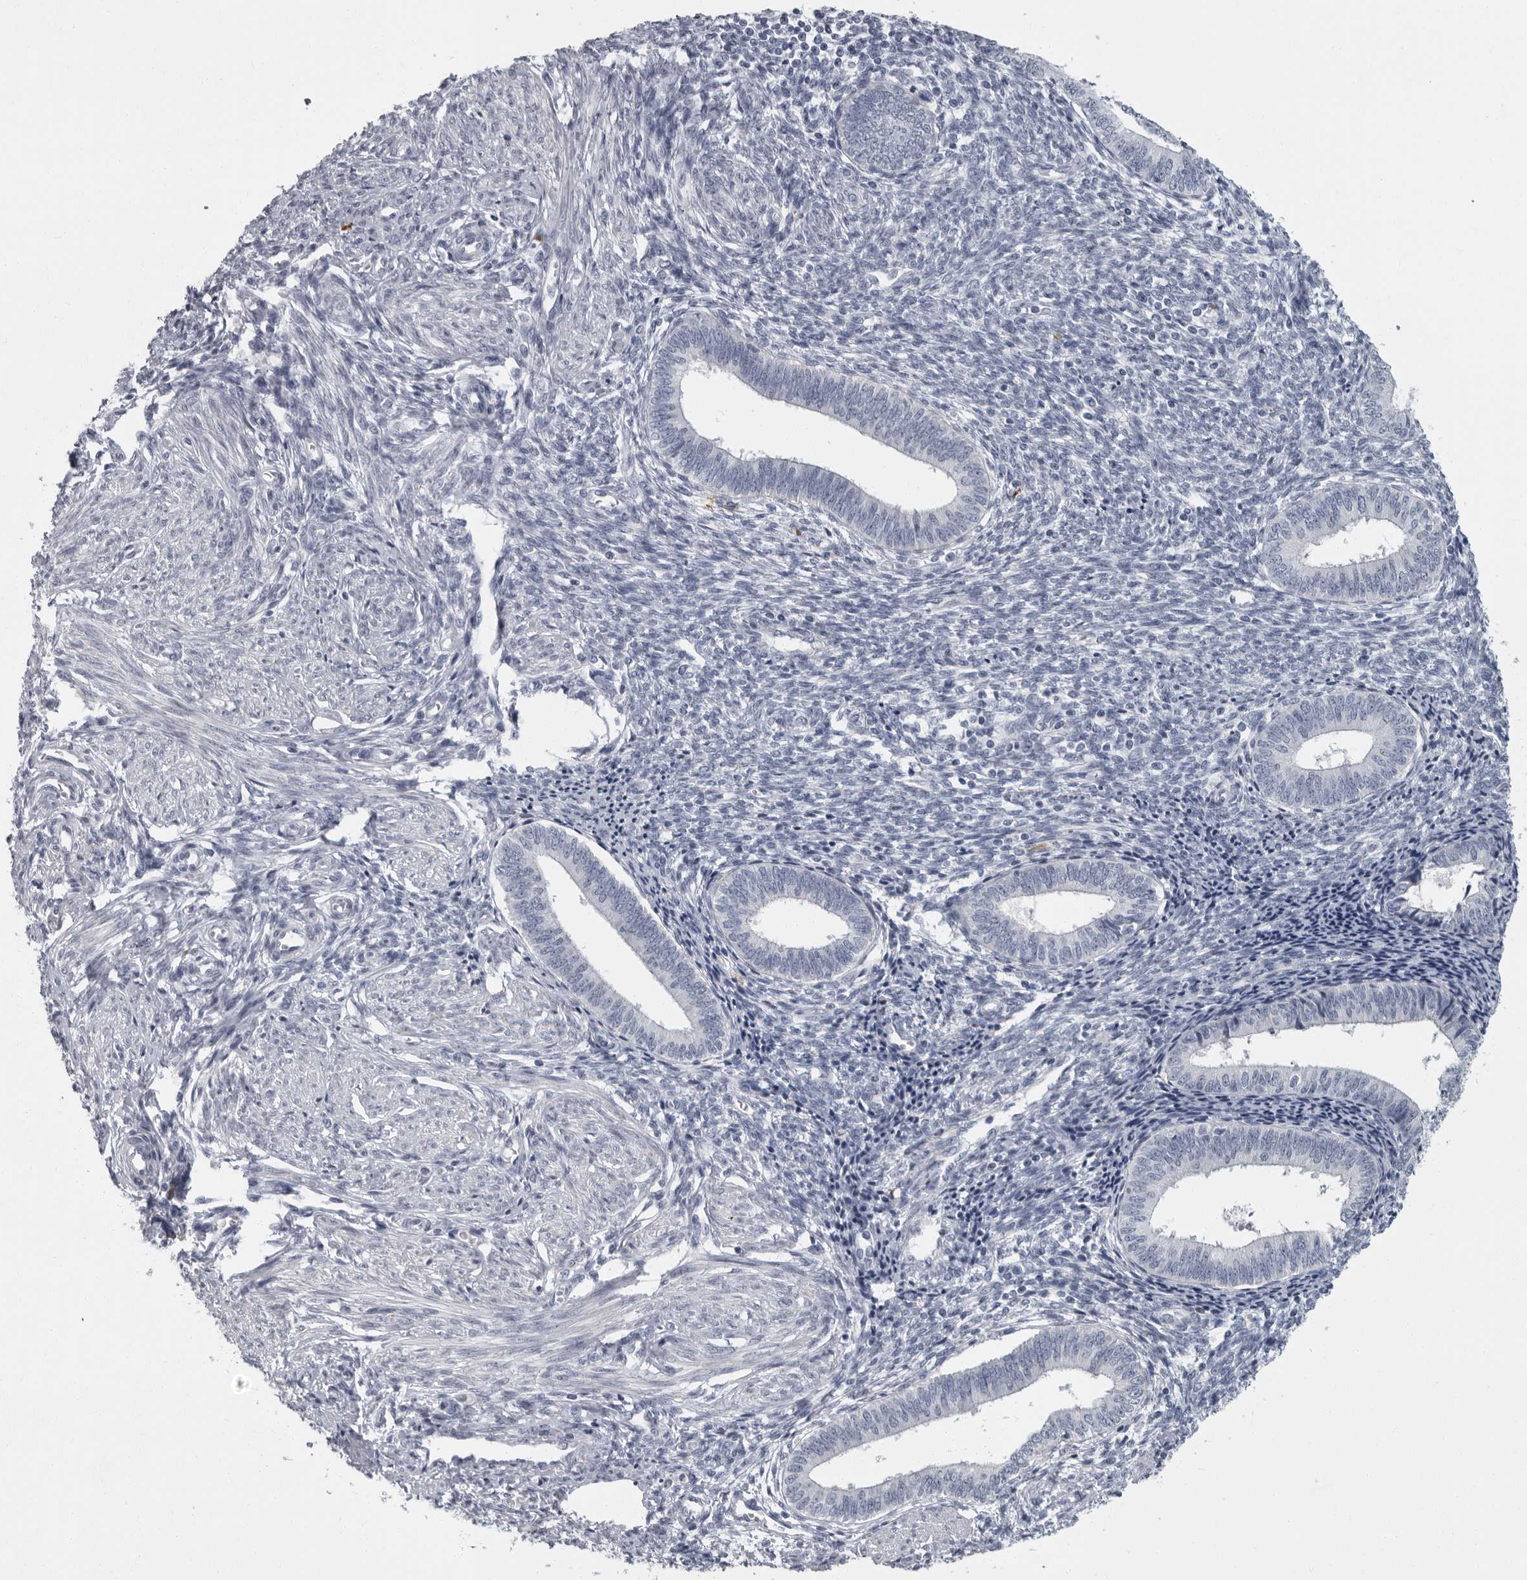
{"staining": {"intensity": "negative", "quantity": "none", "location": "none"}, "tissue": "endometrium", "cell_type": "Cells in endometrial stroma", "image_type": "normal", "snomed": [{"axis": "morphology", "description": "Normal tissue, NOS"}, {"axis": "topography", "description": "Endometrium"}], "caption": "An image of human endometrium is negative for staining in cells in endometrial stroma. (Stains: DAB (3,3'-diaminobenzidine) immunohistochemistry (IHC) with hematoxylin counter stain, Microscopy: brightfield microscopy at high magnification).", "gene": "SLC25A39", "patient": {"sex": "female", "age": 46}}